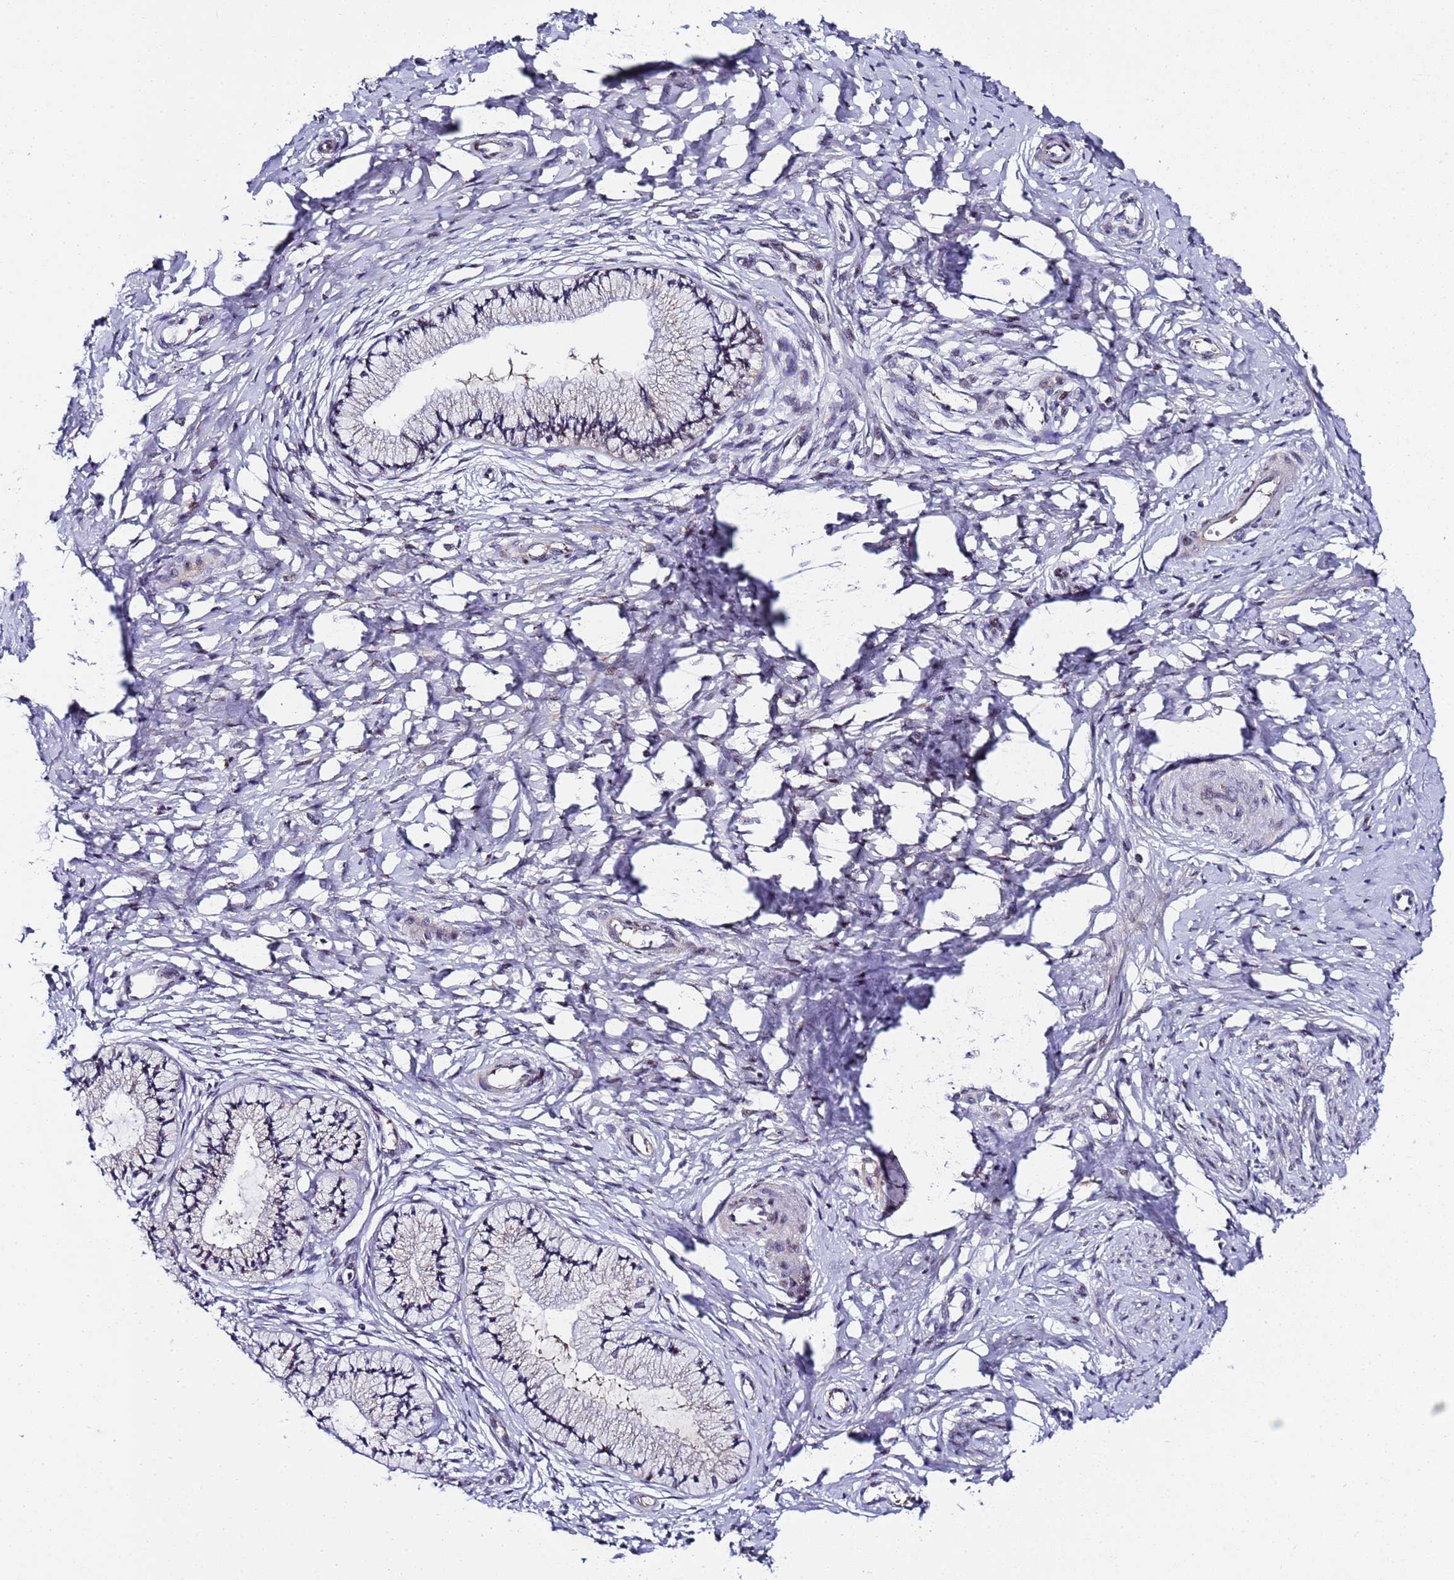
{"staining": {"intensity": "weak", "quantity": "25%-75%", "location": "cytoplasmic/membranous"}, "tissue": "cervix", "cell_type": "Glandular cells", "image_type": "normal", "snomed": [{"axis": "morphology", "description": "Normal tissue, NOS"}, {"axis": "topography", "description": "Cervix"}], "caption": "This micrograph reveals IHC staining of normal cervix, with low weak cytoplasmic/membranous staining in approximately 25%-75% of glandular cells.", "gene": "C19orf47", "patient": {"sex": "female", "age": 36}}